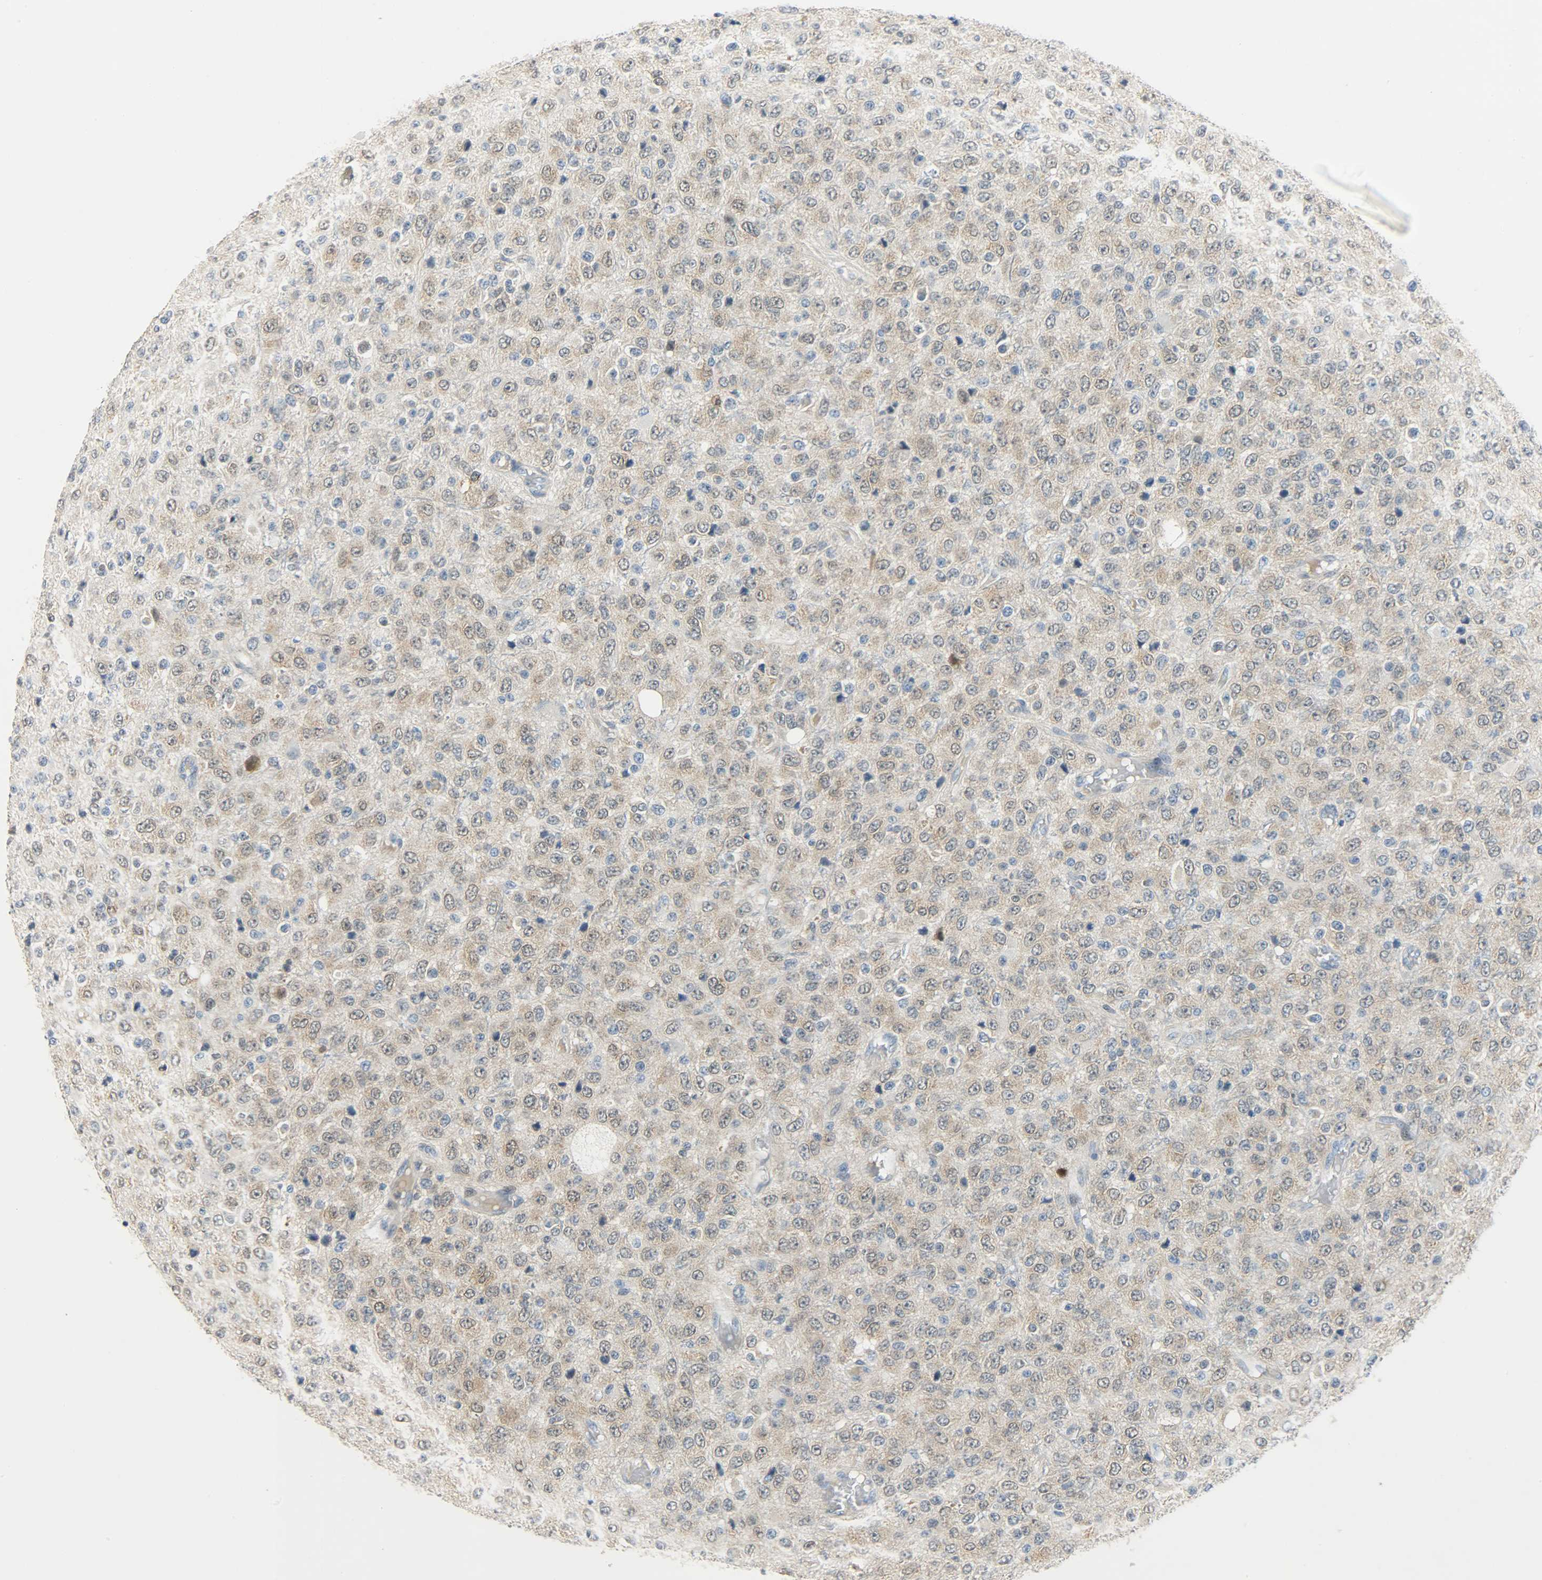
{"staining": {"intensity": "weak", "quantity": "25%-75%", "location": "cytoplasmic/membranous,nuclear"}, "tissue": "glioma", "cell_type": "Tumor cells", "image_type": "cancer", "snomed": [{"axis": "morphology", "description": "Glioma, malignant, High grade"}, {"axis": "topography", "description": "pancreas cauda"}], "caption": "Immunohistochemical staining of malignant glioma (high-grade) exhibits low levels of weak cytoplasmic/membranous and nuclear staining in about 25%-75% of tumor cells.", "gene": "EIF4EBP1", "patient": {"sex": "male", "age": 60}}